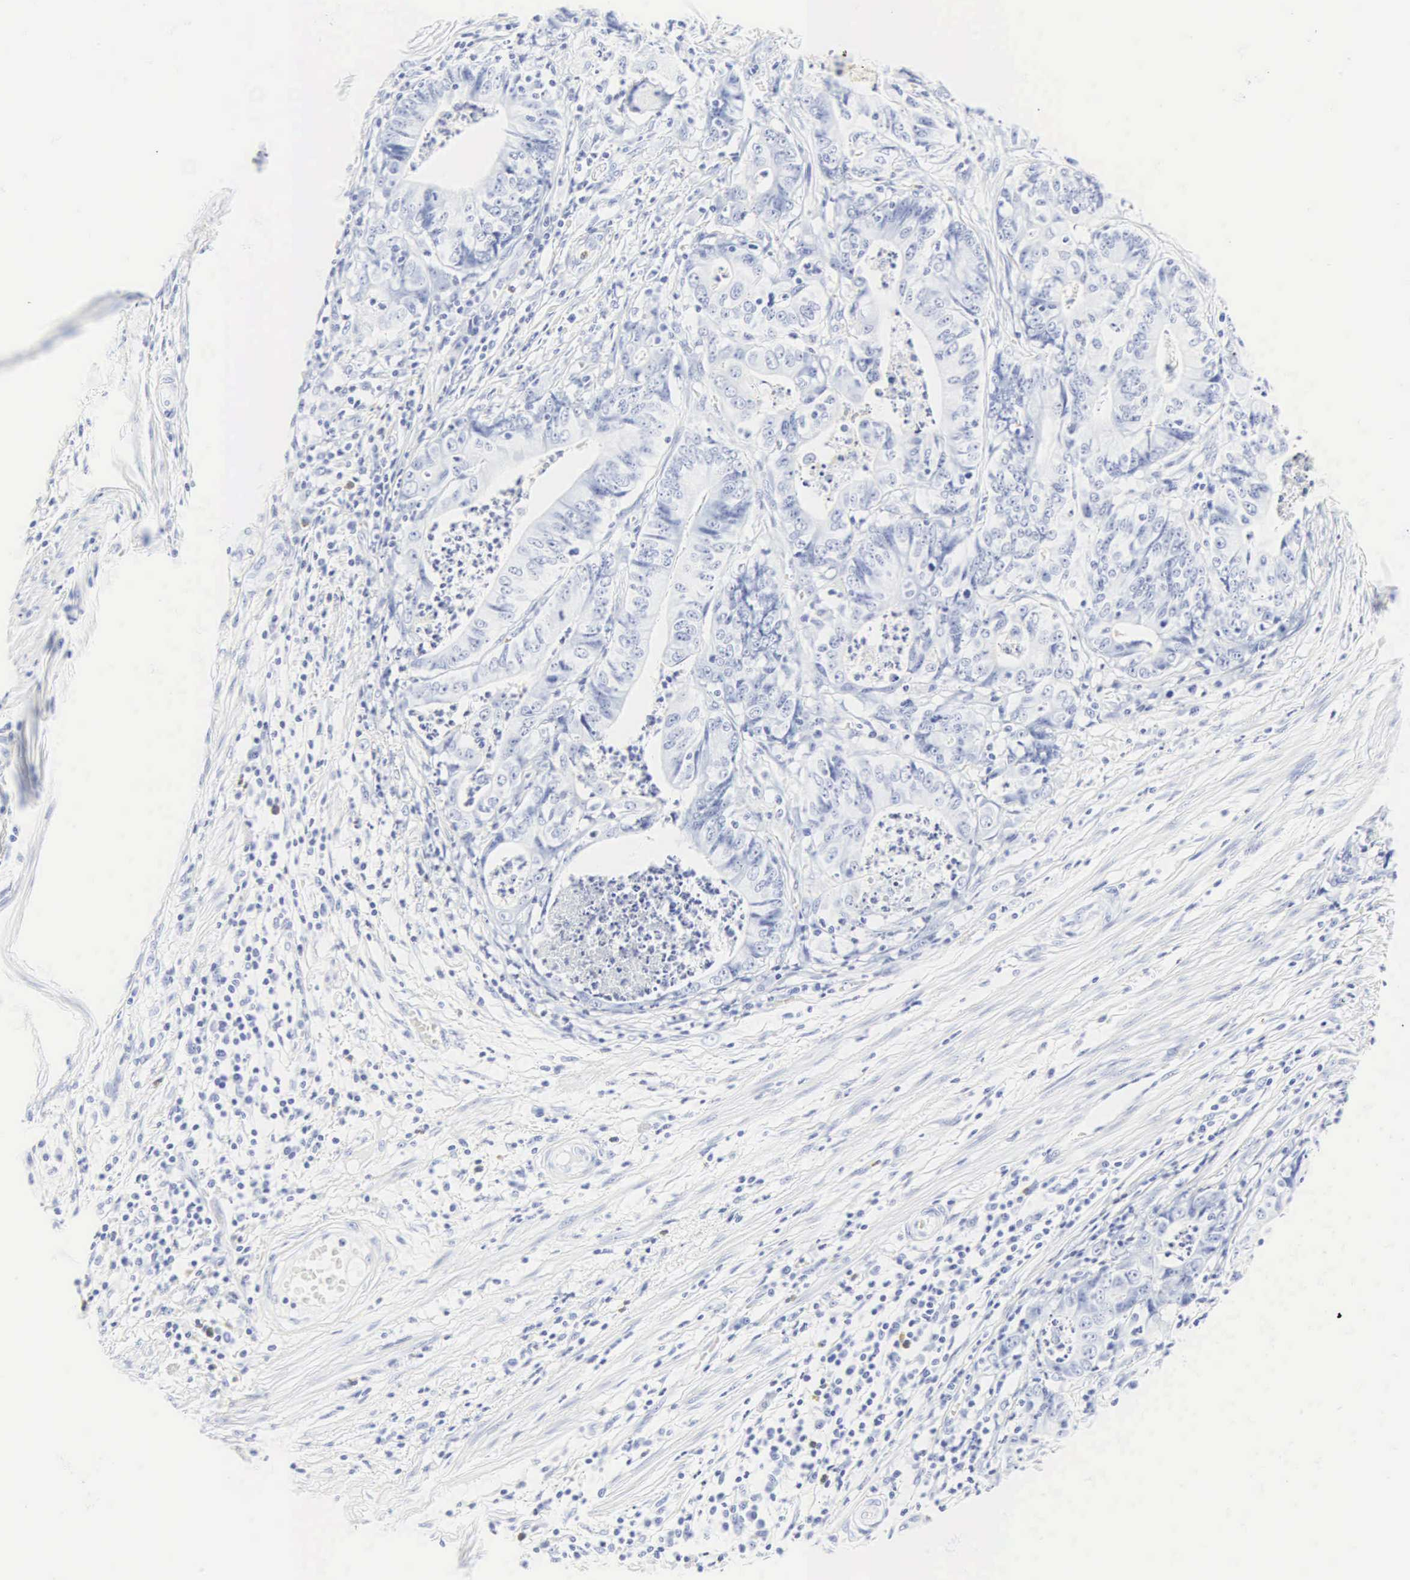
{"staining": {"intensity": "negative", "quantity": "none", "location": "none"}, "tissue": "stomach cancer", "cell_type": "Tumor cells", "image_type": "cancer", "snomed": [{"axis": "morphology", "description": "Adenocarcinoma, NOS"}, {"axis": "topography", "description": "Stomach, lower"}], "caption": "There is no significant positivity in tumor cells of stomach cancer.", "gene": "CGB3", "patient": {"sex": "female", "age": 86}}